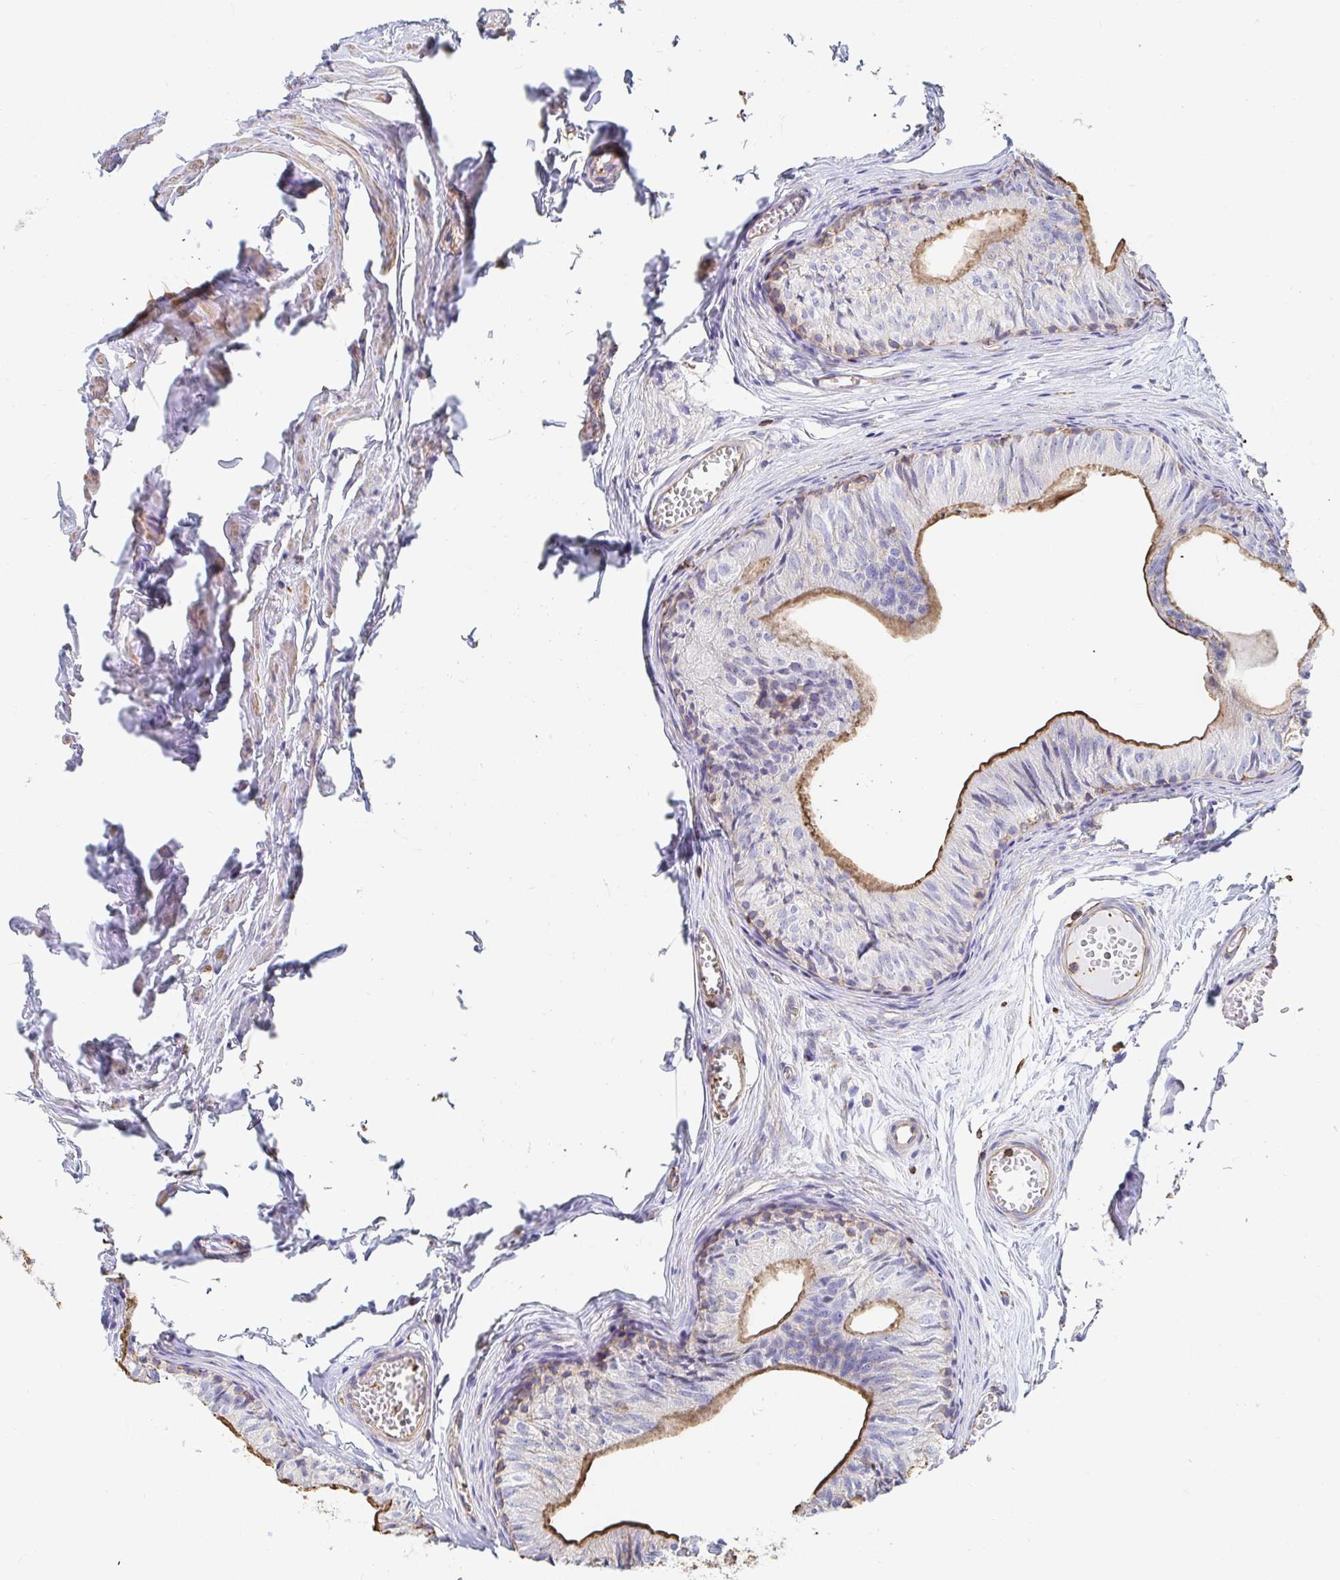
{"staining": {"intensity": "strong", "quantity": ">75%", "location": "cytoplasmic/membranous"}, "tissue": "epididymis", "cell_type": "Glandular cells", "image_type": "normal", "snomed": [{"axis": "morphology", "description": "Normal tissue, NOS"}, {"axis": "topography", "description": "Epididymis"}], "caption": "Immunohistochemistry (IHC) (DAB (3,3'-diaminobenzidine)) staining of normal epididymis reveals strong cytoplasmic/membranous protein positivity in about >75% of glandular cells. (Stains: DAB in brown, nuclei in blue, Microscopy: brightfield microscopy at high magnification).", "gene": "PTPN14", "patient": {"sex": "male", "age": 25}}